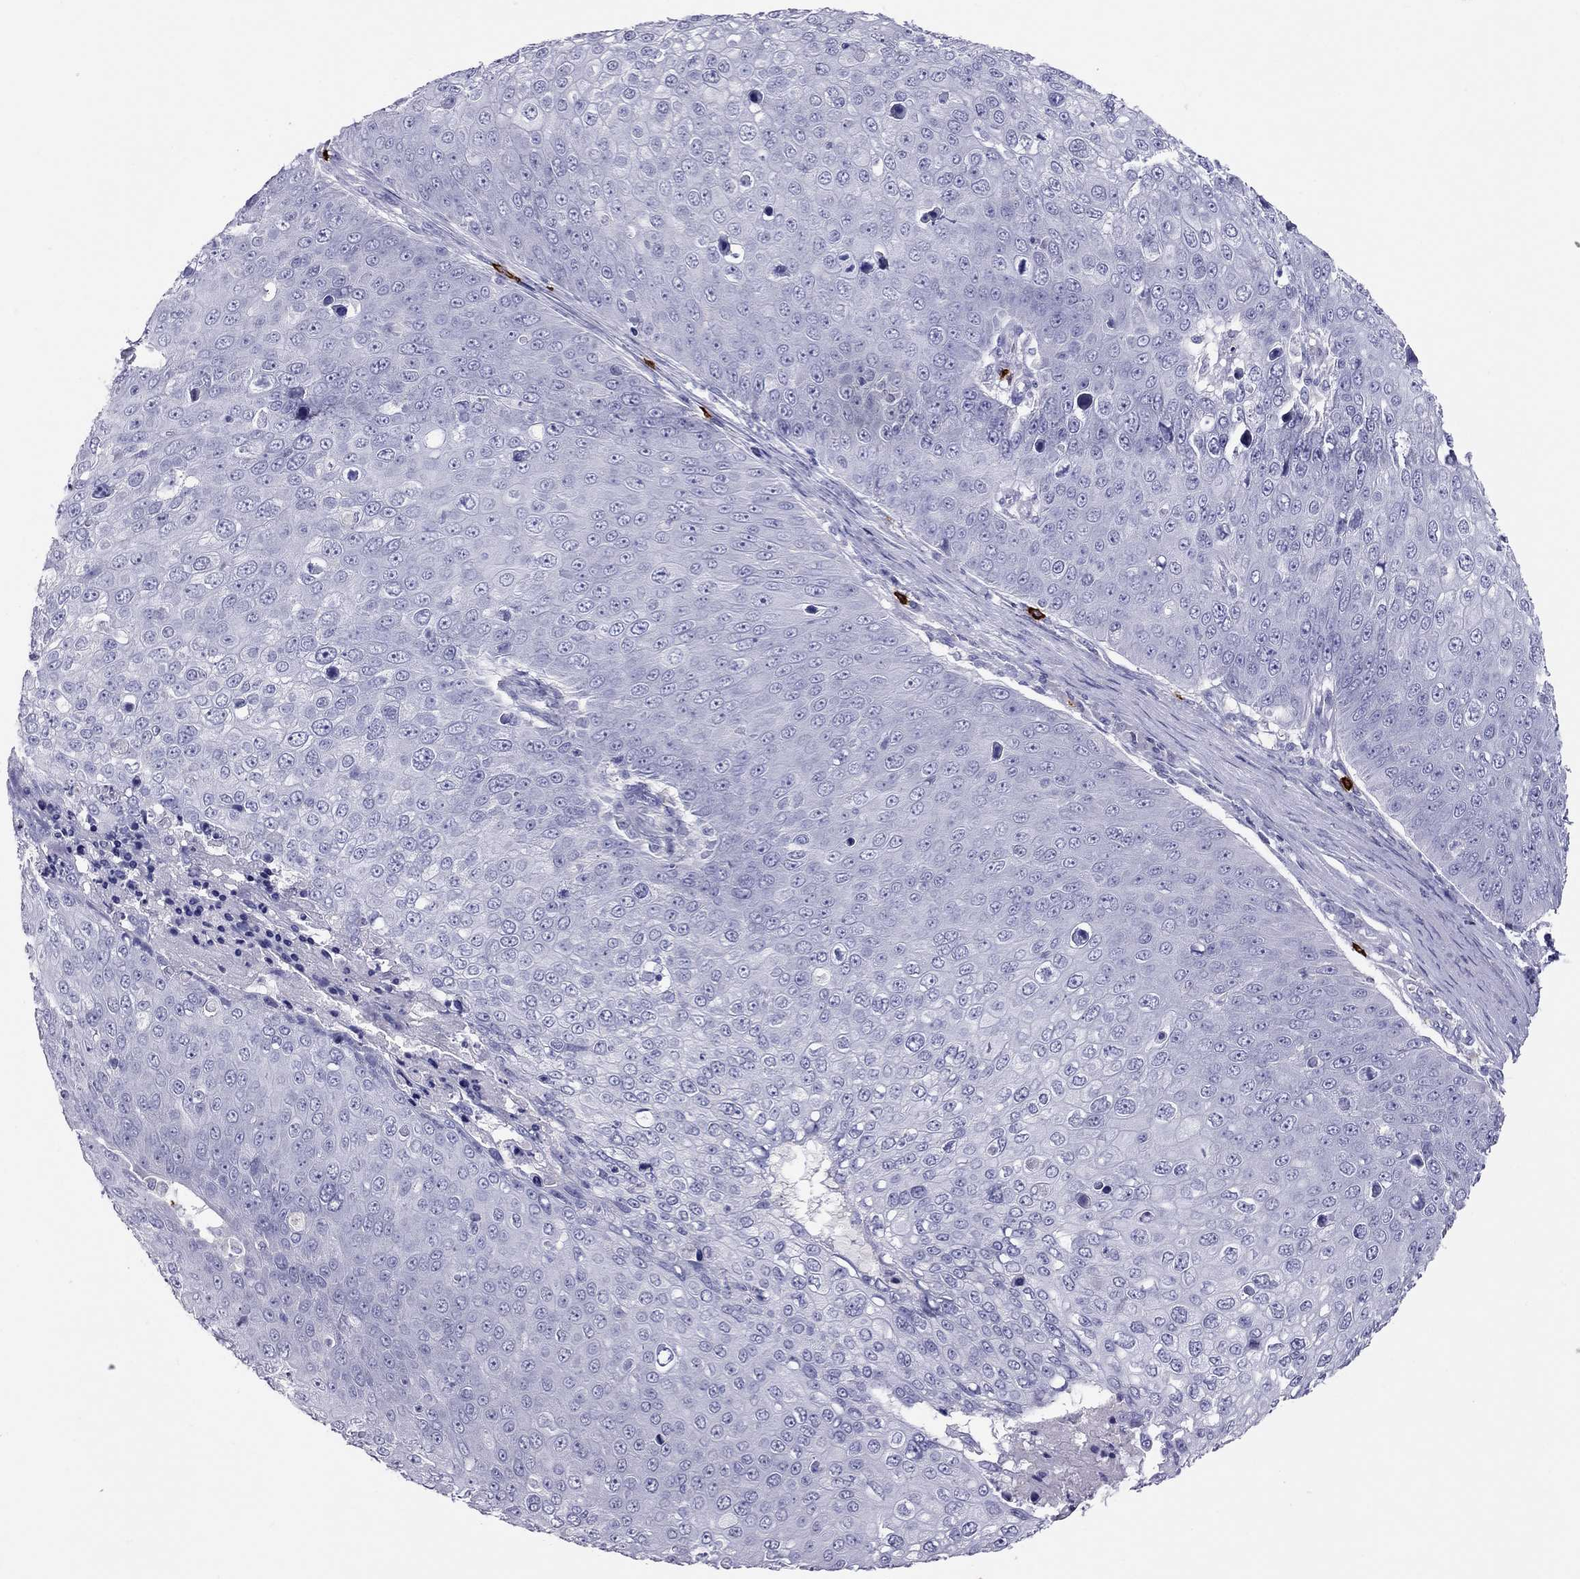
{"staining": {"intensity": "negative", "quantity": "none", "location": "none"}, "tissue": "skin cancer", "cell_type": "Tumor cells", "image_type": "cancer", "snomed": [{"axis": "morphology", "description": "Squamous cell carcinoma, NOS"}, {"axis": "topography", "description": "Skin"}], "caption": "Immunohistochemical staining of human skin cancer demonstrates no significant positivity in tumor cells.", "gene": "IL17REL", "patient": {"sex": "male", "age": 71}}